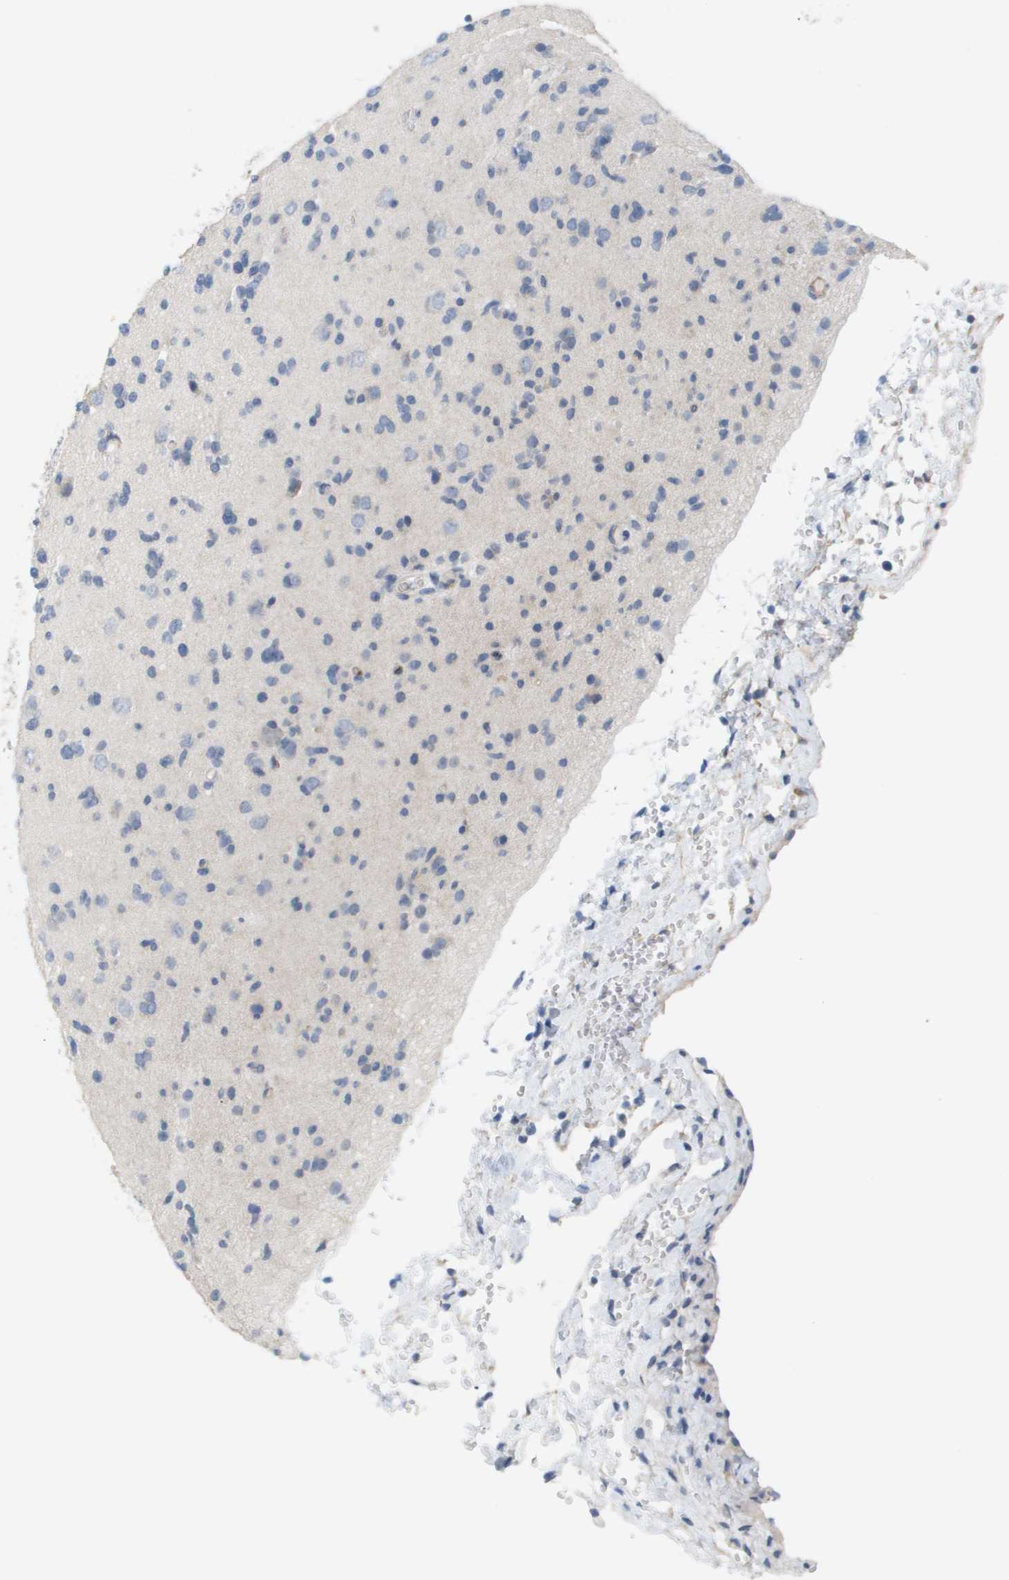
{"staining": {"intensity": "negative", "quantity": "none", "location": "none"}, "tissue": "glioma", "cell_type": "Tumor cells", "image_type": "cancer", "snomed": [{"axis": "morphology", "description": "Glioma, malignant, Low grade"}, {"axis": "topography", "description": "Brain"}], "caption": "A micrograph of human malignant glioma (low-grade) is negative for staining in tumor cells.", "gene": "ANGPT2", "patient": {"sex": "female", "age": 22}}